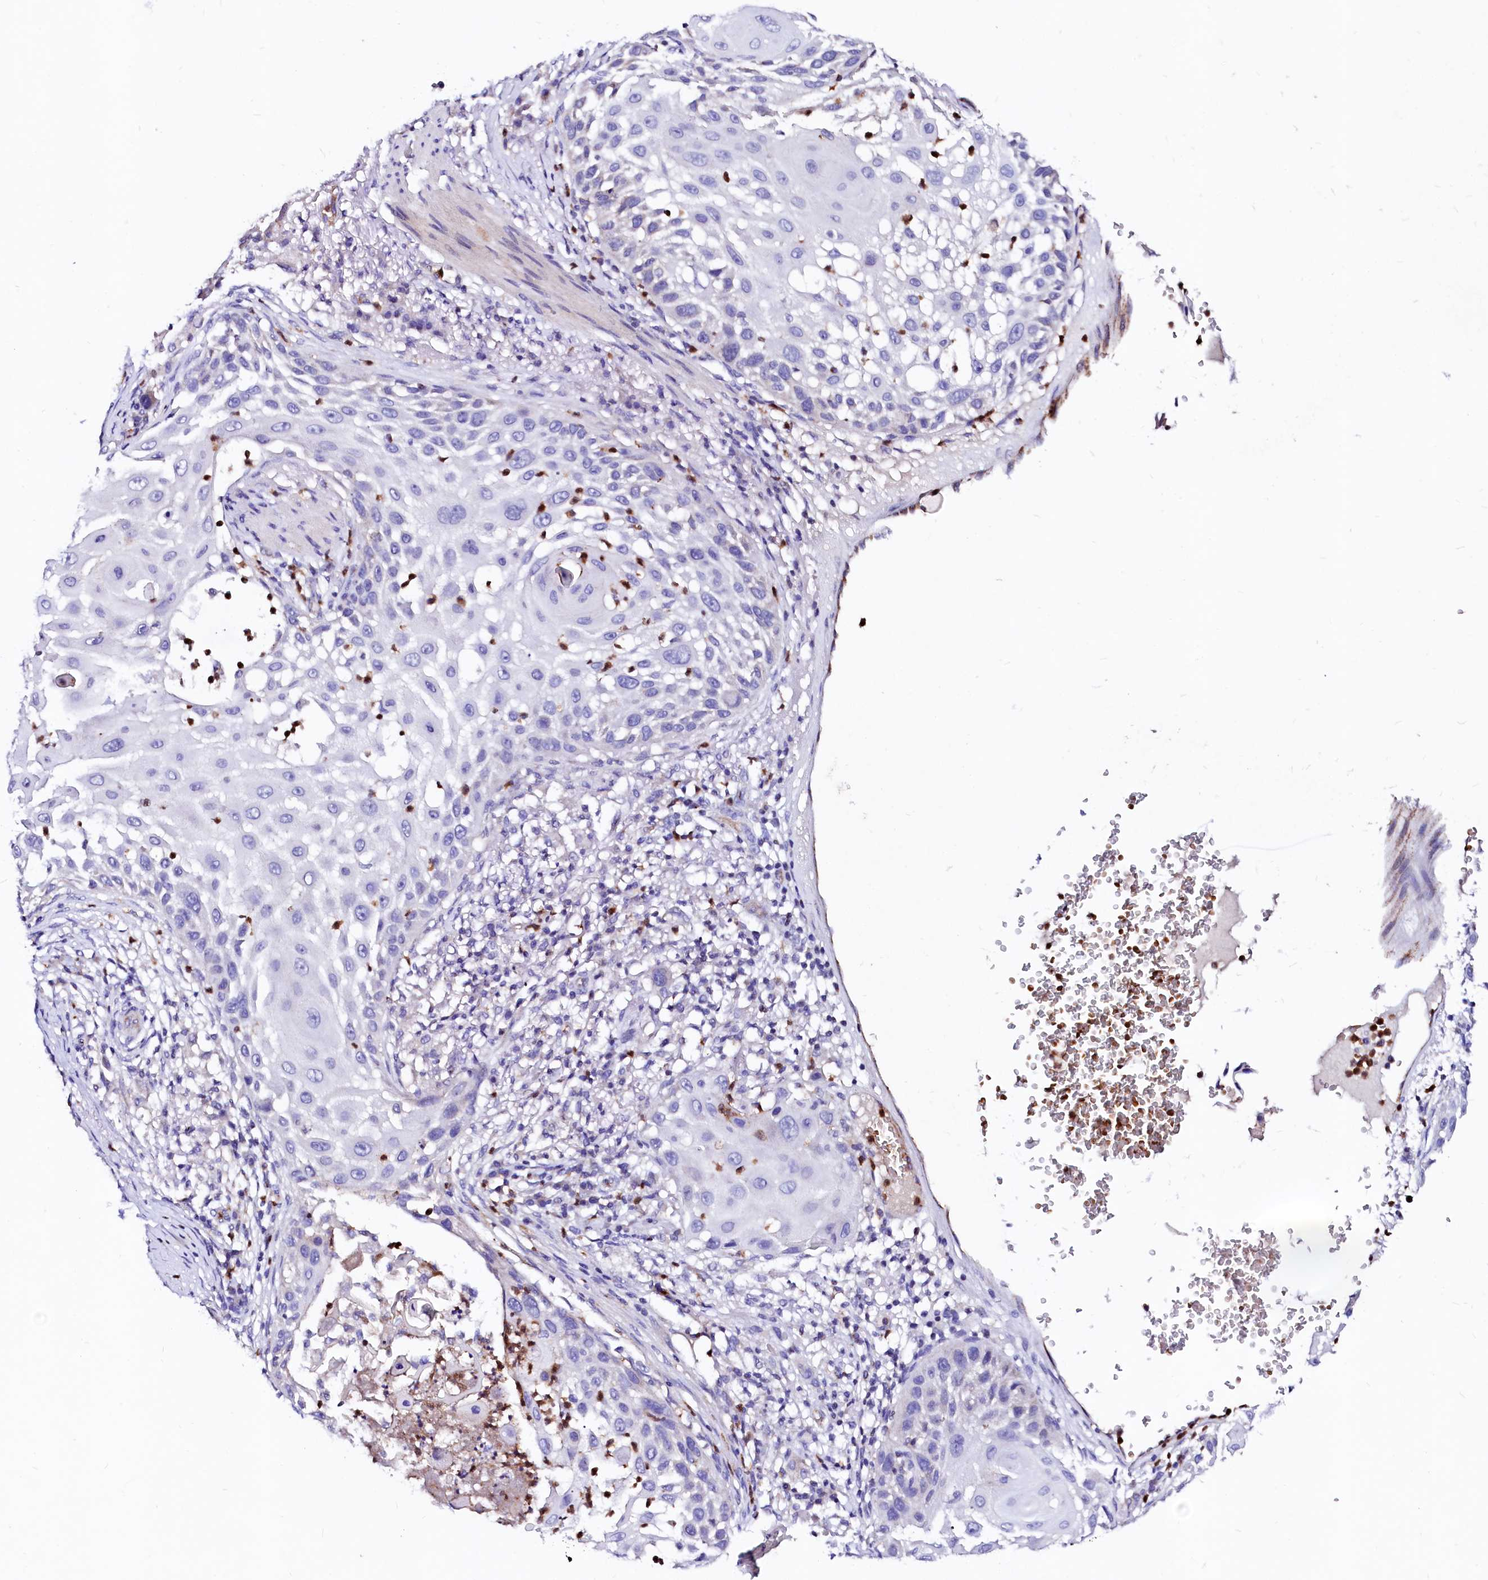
{"staining": {"intensity": "negative", "quantity": "none", "location": "none"}, "tissue": "skin cancer", "cell_type": "Tumor cells", "image_type": "cancer", "snomed": [{"axis": "morphology", "description": "Squamous cell carcinoma, NOS"}, {"axis": "topography", "description": "Skin"}], "caption": "The immunohistochemistry (IHC) photomicrograph has no significant positivity in tumor cells of squamous cell carcinoma (skin) tissue.", "gene": "RAB27A", "patient": {"sex": "female", "age": 44}}